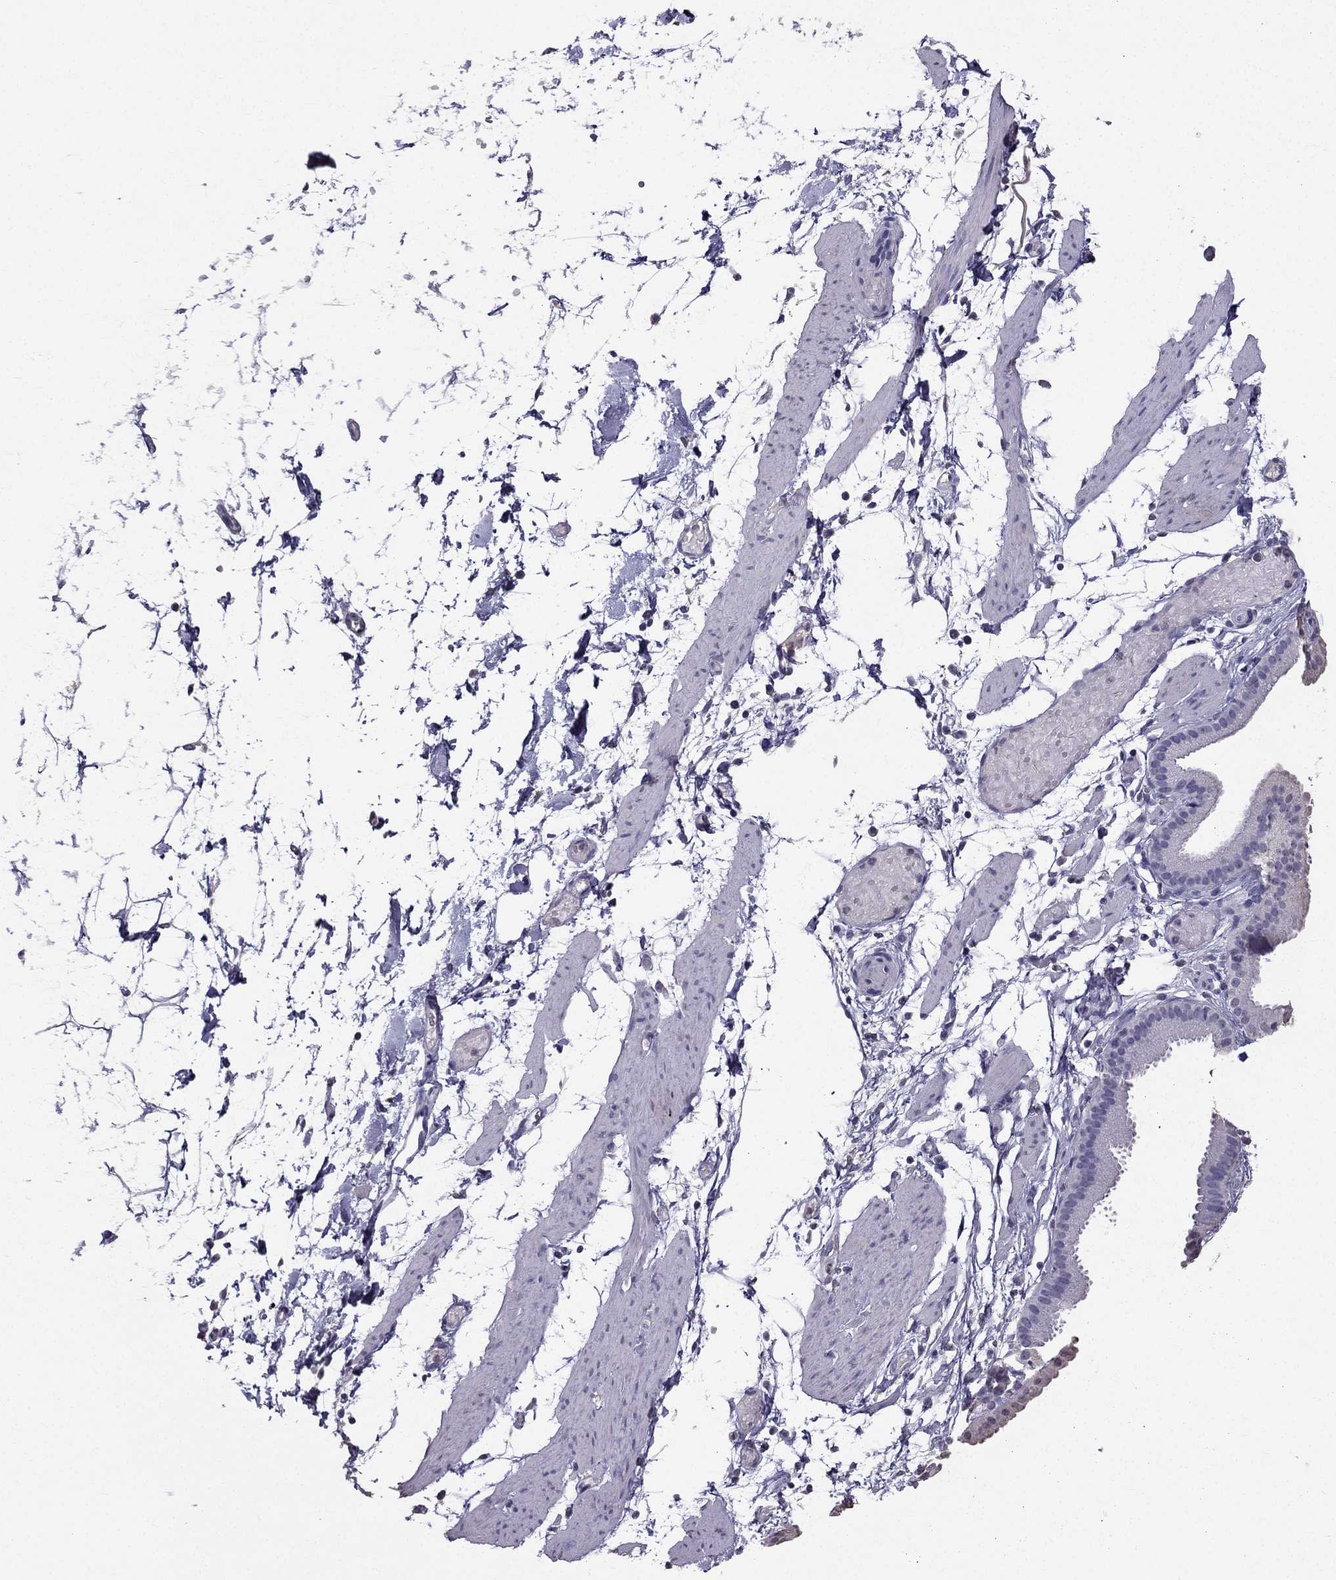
{"staining": {"intensity": "negative", "quantity": "none", "location": "none"}, "tissue": "adipose tissue", "cell_type": "Adipocytes", "image_type": "normal", "snomed": [{"axis": "morphology", "description": "Normal tissue, NOS"}, {"axis": "topography", "description": "Gallbladder"}, {"axis": "topography", "description": "Peripheral nerve tissue"}], "caption": "A high-resolution photomicrograph shows immunohistochemistry staining of benign adipose tissue, which displays no significant staining in adipocytes.", "gene": "ARHGAP11A", "patient": {"sex": "female", "age": 45}}